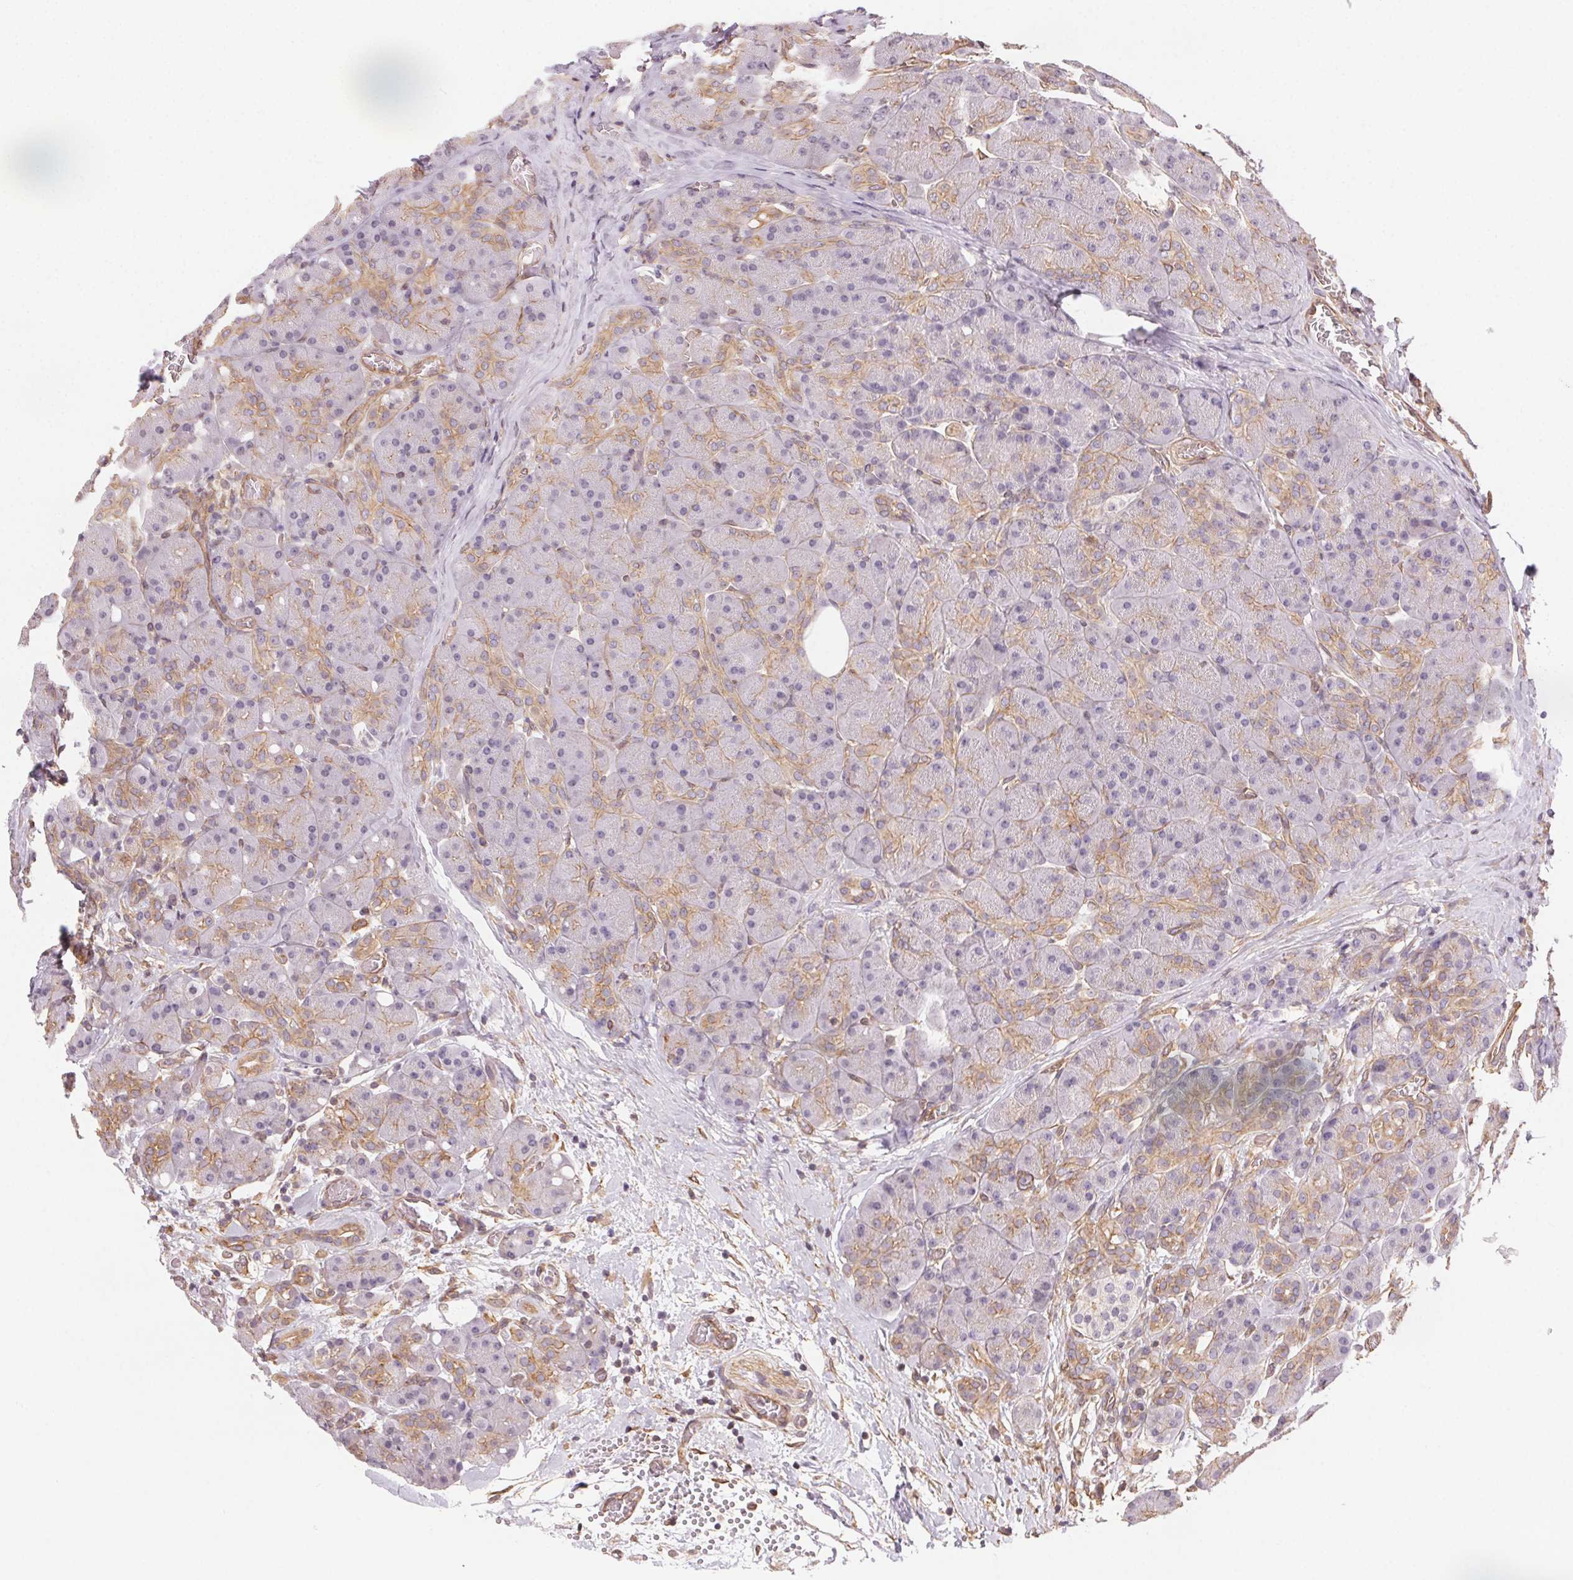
{"staining": {"intensity": "weak", "quantity": "25%-75%", "location": "cytoplasmic/membranous"}, "tissue": "pancreas", "cell_type": "Exocrine glandular cells", "image_type": "normal", "snomed": [{"axis": "morphology", "description": "Normal tissue, NOS"}, {"axis": "topography", "description": "Pancreas"}], "caption": "This image displays IHC staining of unremarkable pancreas, with low weak cytoplasmic/membranous positivity in approximately 25%-75% of exocrine glandular cells.", "gene": "PLA2G4F", "patient": {"sex": "male", "age": 55}}